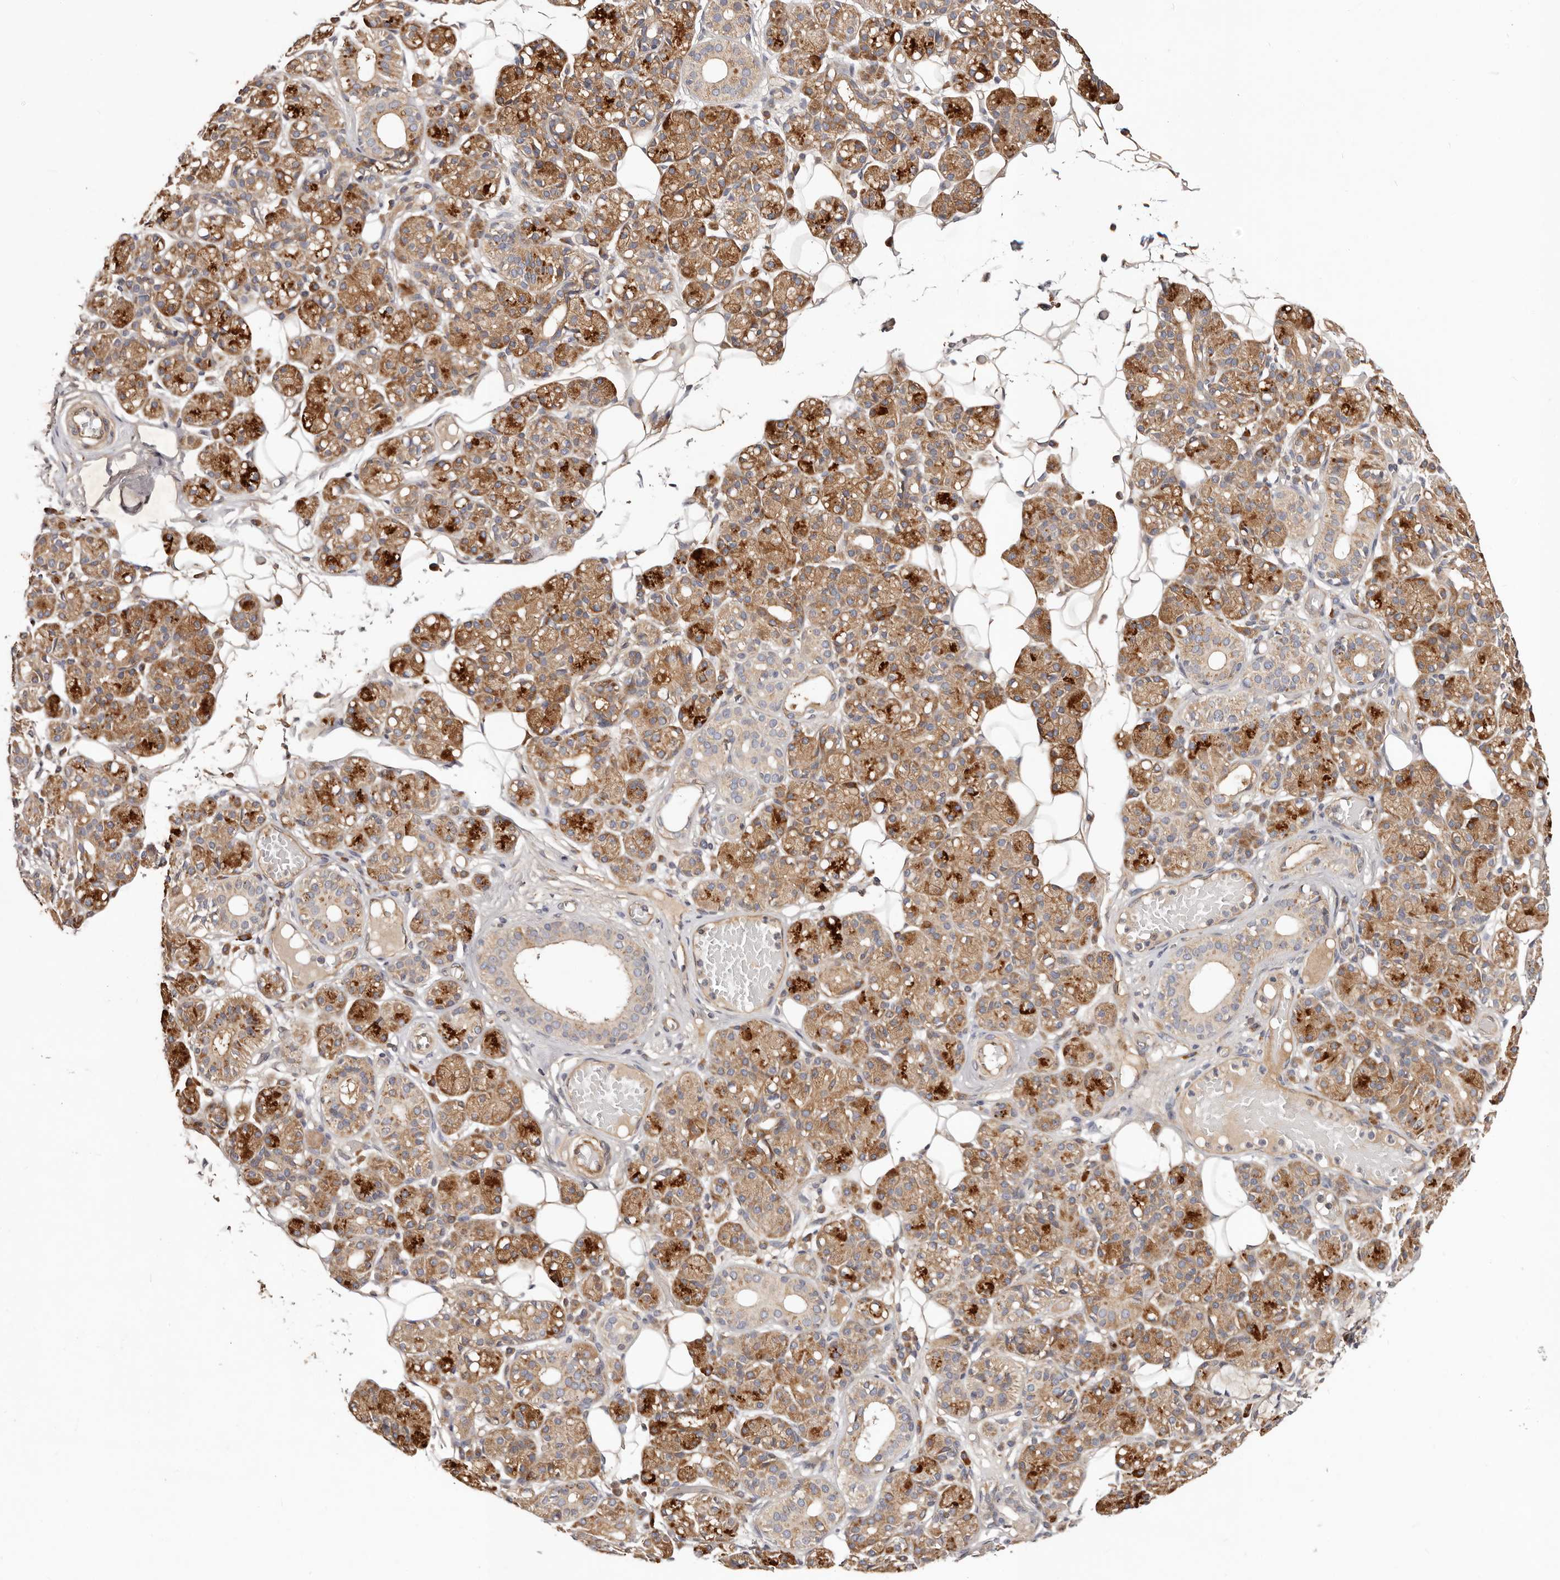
{"staining": {"intensity": "strong", "quantity": "25%-75%", "location": "cytoplasmic/membranous"}, "tissue": "salivary gland", "cell_type": "Glandular cells", "image_type": "normal", "snomed": [{"axis": "morphology", "description": "Normal tissue, NOS"}, {"axis": "topography", "description": "Salivary gland"}], "caption": "DAB immunohistochemical staining of benign human salivary gland displays strong cytoplasmic/membranous protein staining in approximately 25%-75% of glandular cells. (Brightfield microscopy of DAB IHC at high magnification).", "gene": "MACF1", "patient": {"sex": "male", "age": 63}}